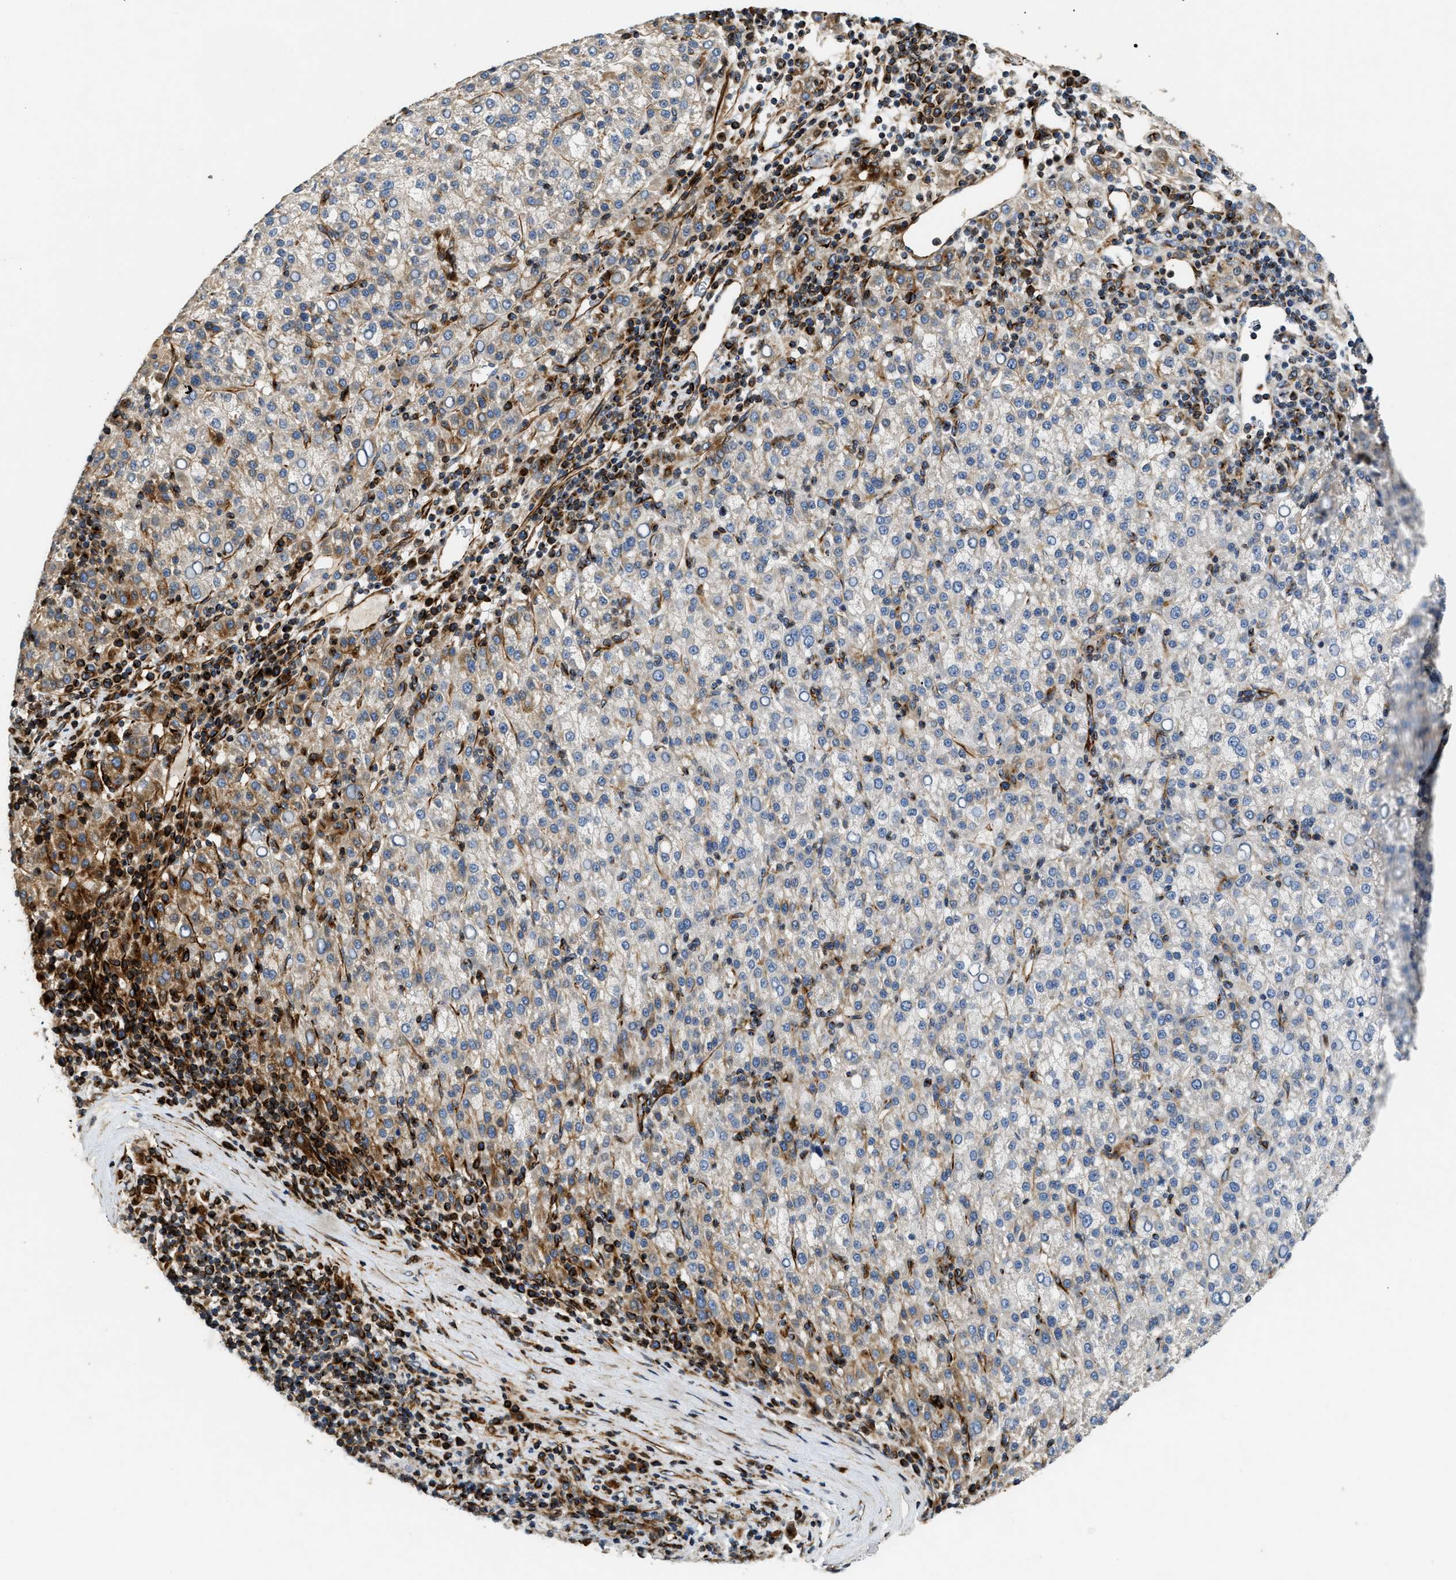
{"staining": {"intensity": "moderate", "quantity": "<25%", "location": "cytoplasmic/membranous"}, "tissue": "liver cancer", "cell_type": "Tumor cells", "image_type": "cancer", "snomed": [{"axis": "morphology", "description": "Carcinoma, Hepatocellular, NOS"}, {"axis": "topography", "description": "Liver"}], "caption": "The histopathology image exhibits immunohistochemical staining of liver hepatocellular carcinoma. There is moderate cytoplasmic/membranous expression is seen in about <25% of tumor cells. (DAB (3,3'-diaminobenzidine) IHC, brown staining for protein, blue staining for nuclei).", "gene": "IL17RC", "patient": {"sex": "female", "age": 58}}